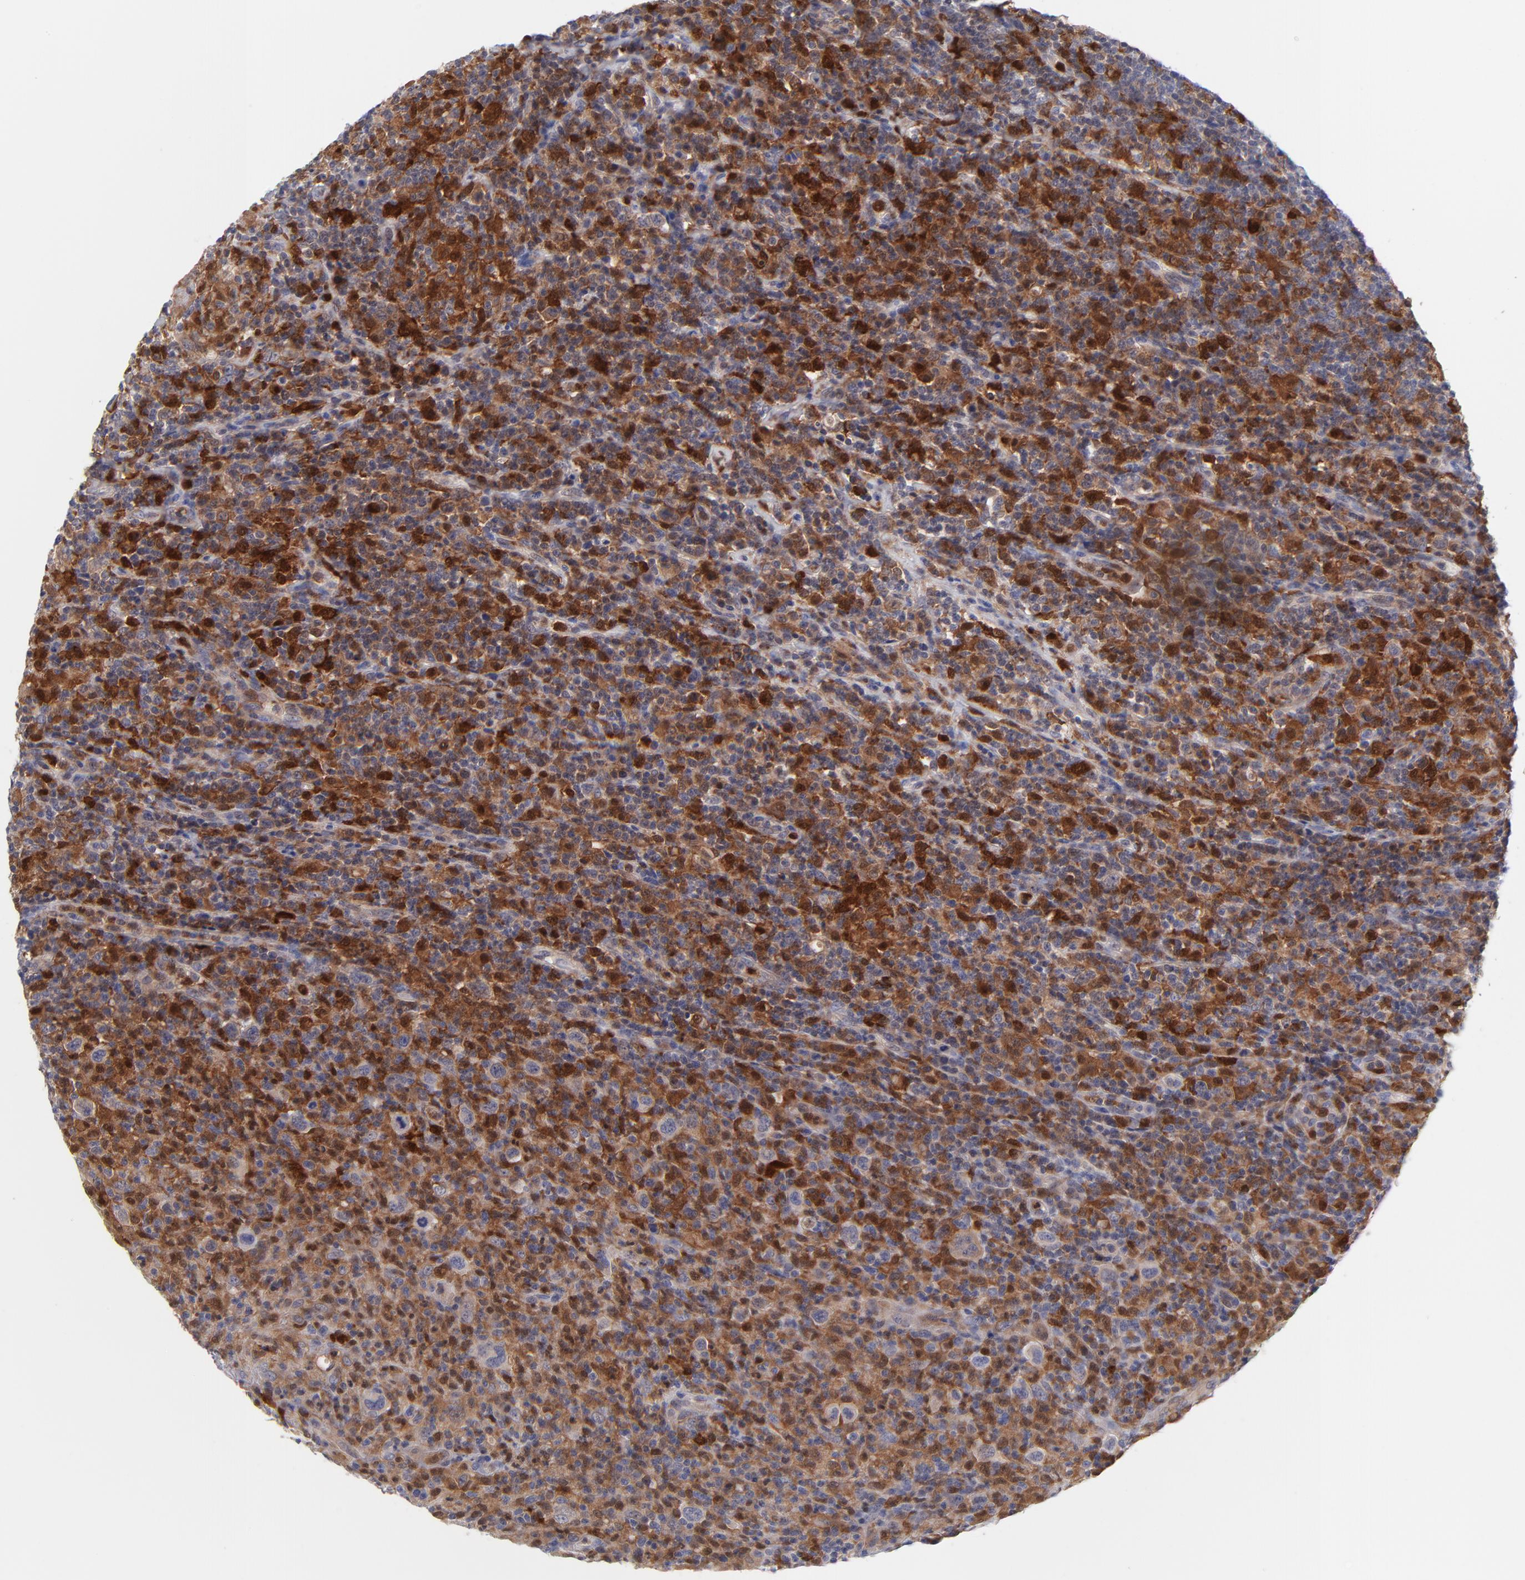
{"staining": {"intensity": "strong", "quantity": ">75%", "location": "cytoplasmic/membranous,nuclear"}, "tissue": "lymphoma", "cell_type": "Tumor cells", "image_type": "cancer", "snomed": [{"axis": "morphology", "description": "Hodgkin's disease, NOS"}, {"axis": "topography", "description": "Lymph node"}], "caption": "Immunohistochemical staining of Hodgkin's disease reveals high levels of strong cytoplasmic/membranous and nuclear staining in approximately >75% of tumor cells. (DAB (3,3'-diaminobenzidine) = brown stain, brightfield microscopy at high magnification).", "gene": "BID", "patient": {"sex": "male", "age": 65}}